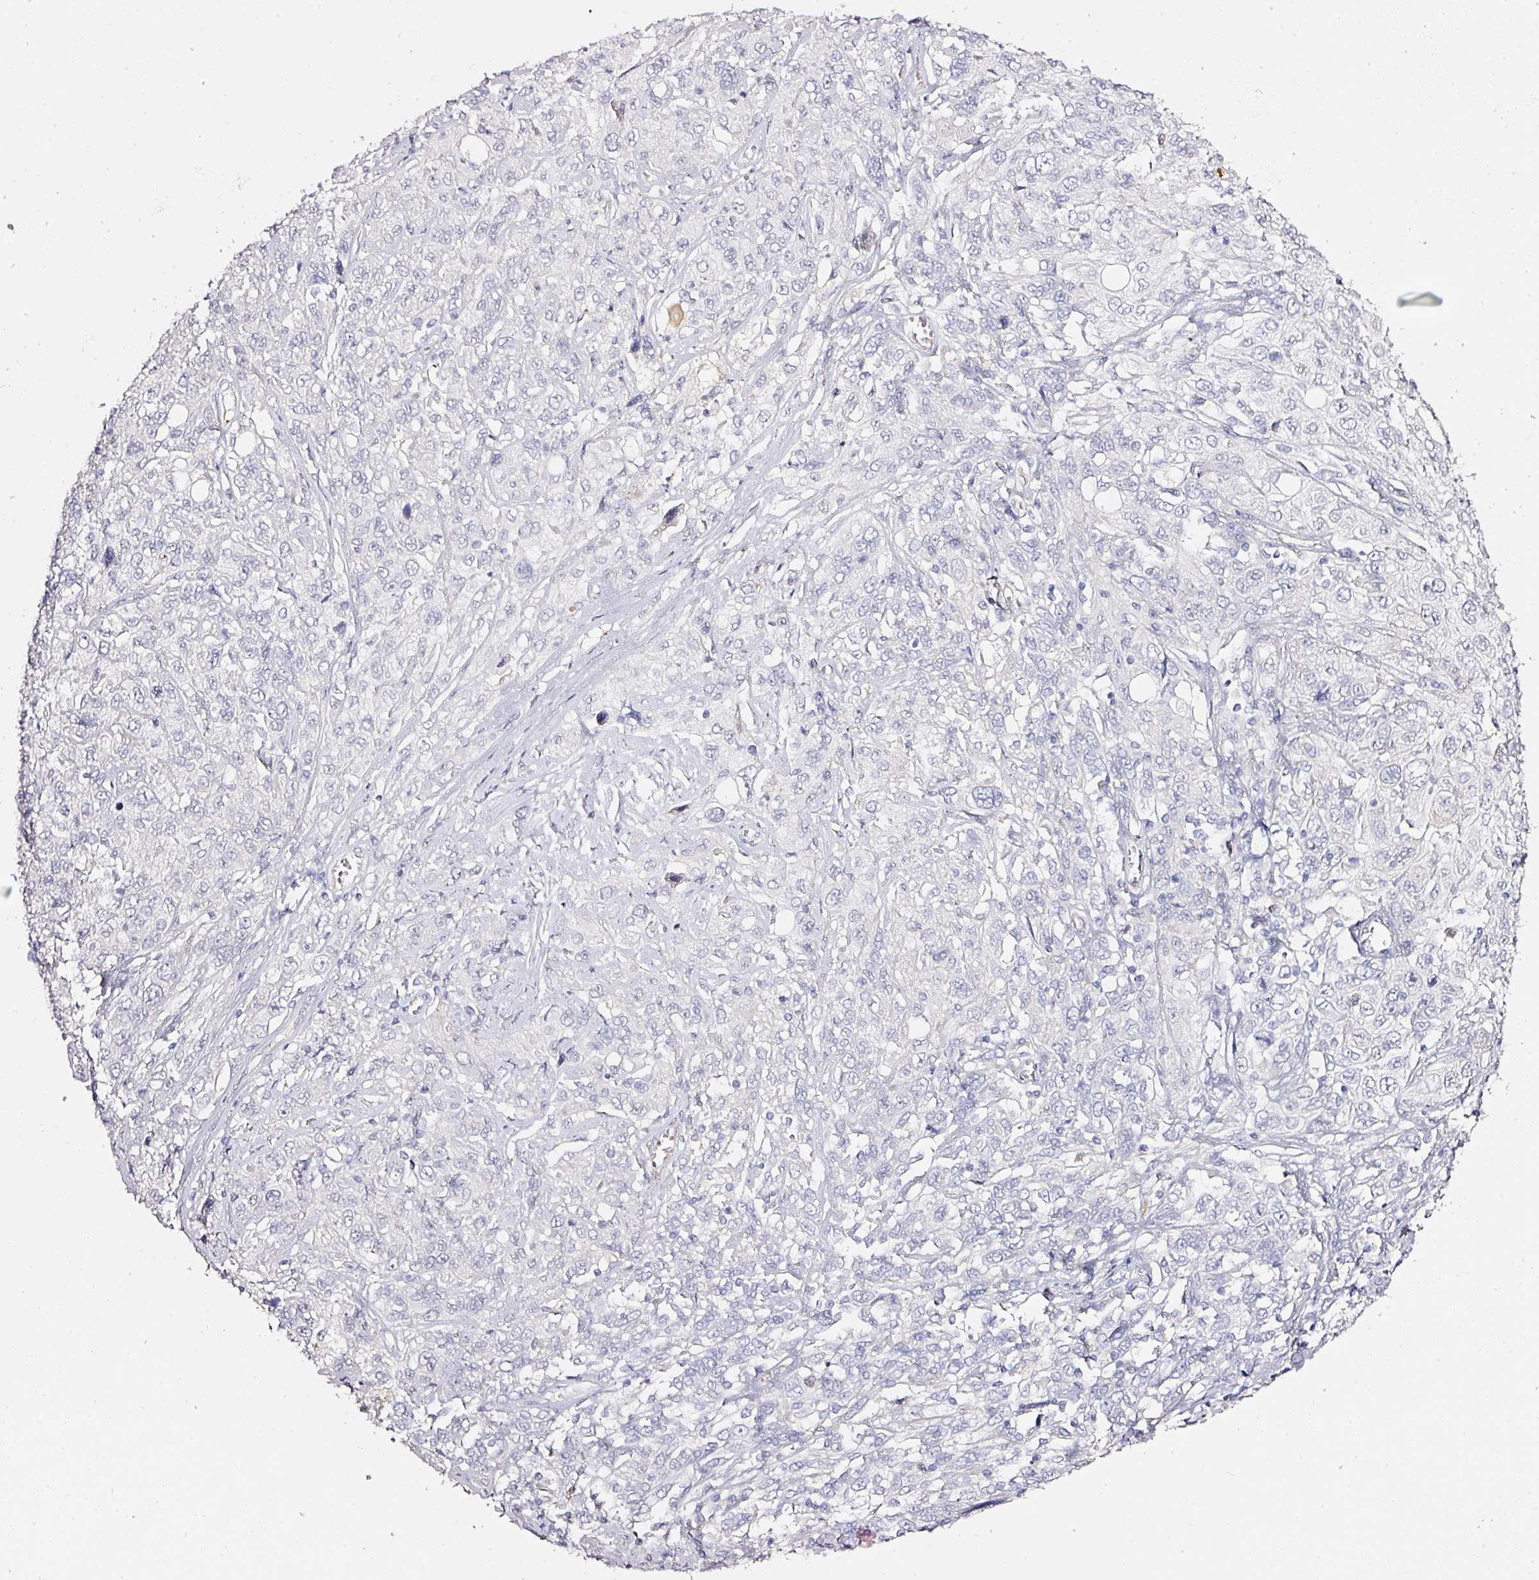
{"staining": {"intensity": "negative", "quantity": "none", "location": "none"}, "tissue": "cervical cancer", "cell_type": "Tumor cells", "image_type": "cancer", "snomed": [{"axis": "morphology", "description": "Squamous cell carcinoma, NOS"}, {"axis": "topography", "description": "Cervix"}], "caption": "Tumor cells are negative for brown protein staining in cervical squamous cell carcinoma.", "gene": "TOGARAM1", "patient": {"sex": "female", "age": 46}}